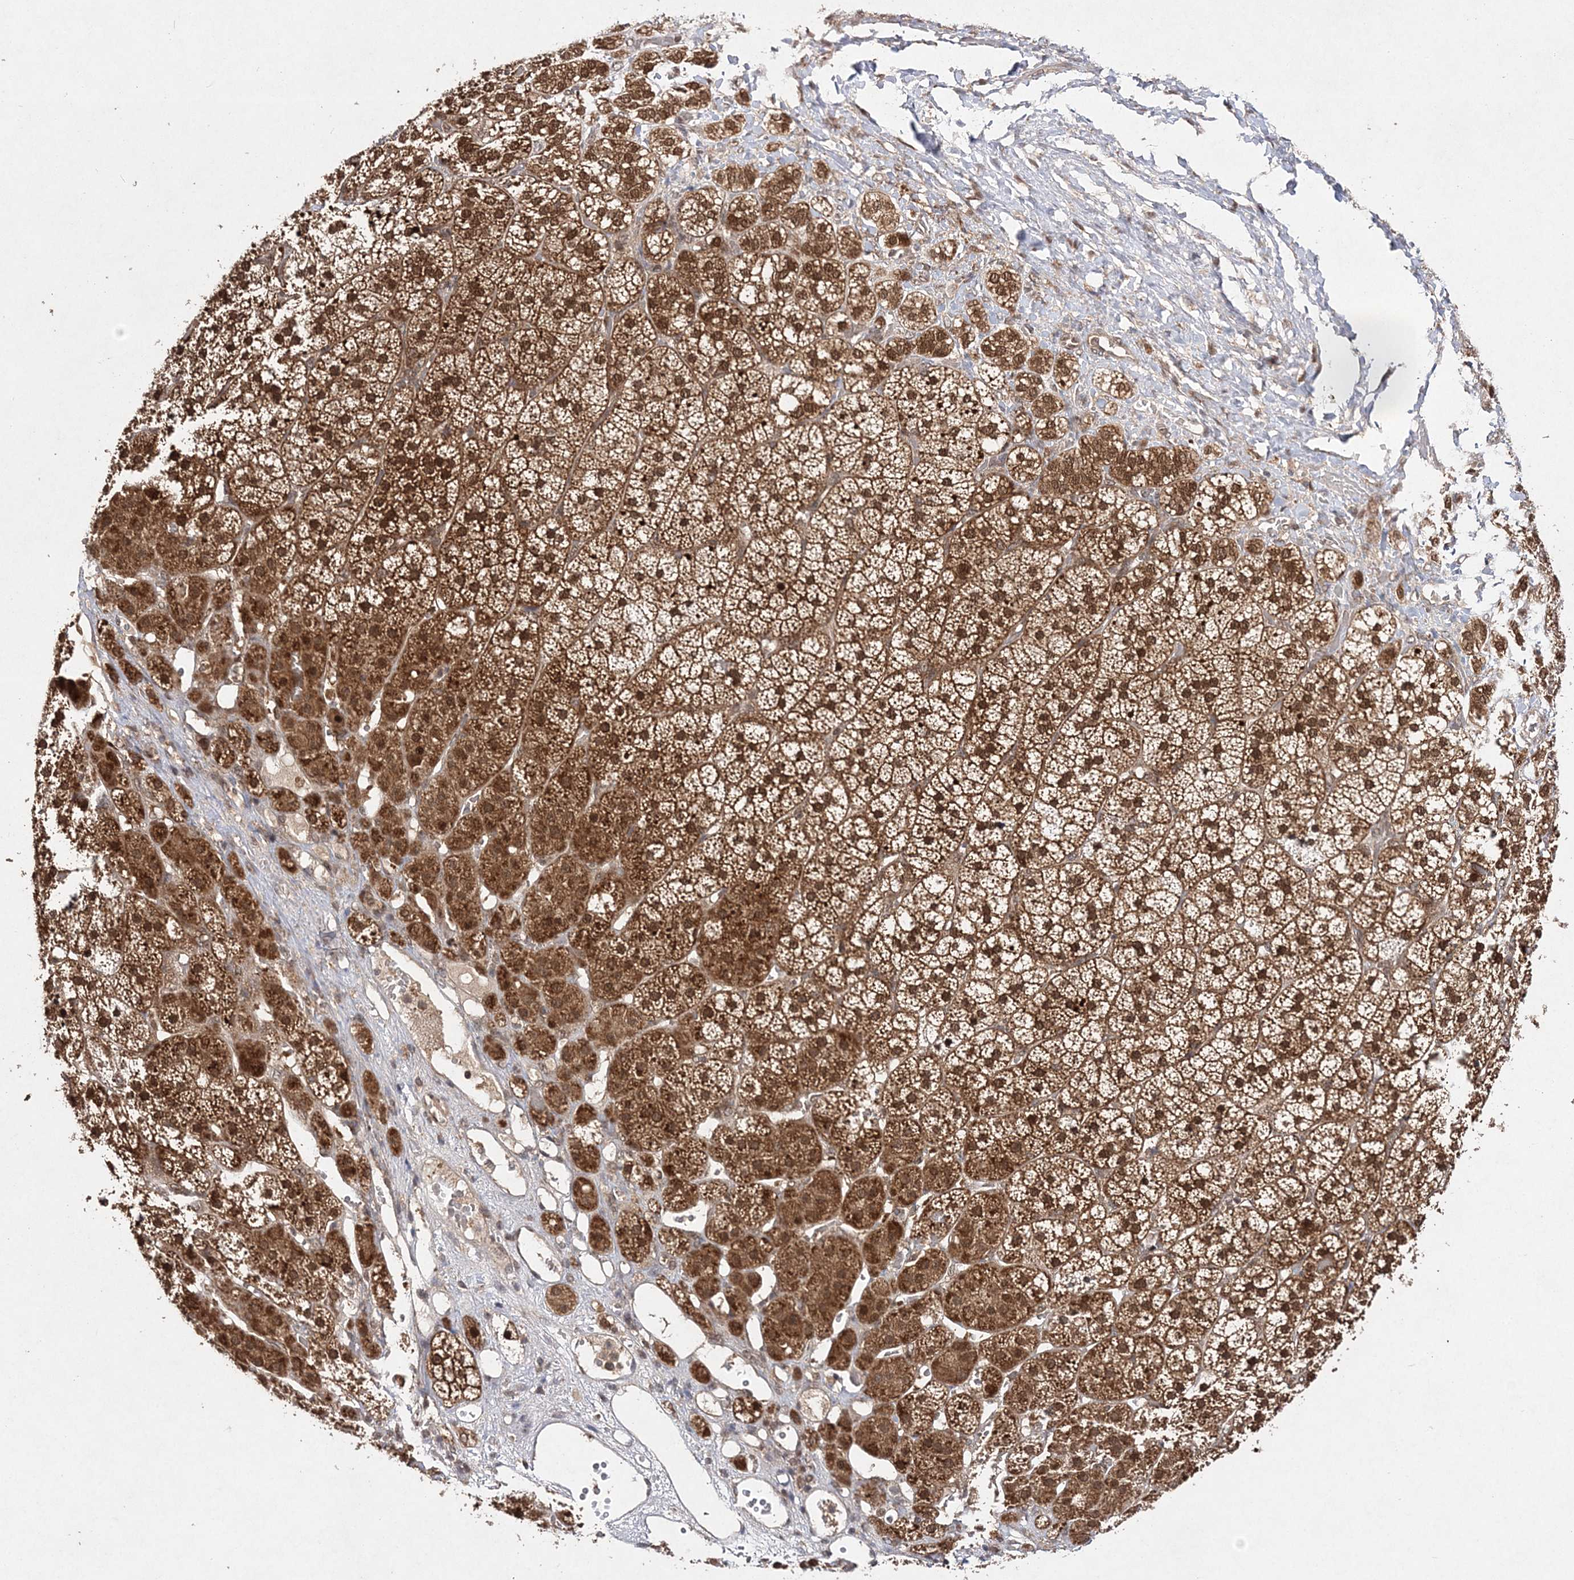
{"staining": {"intensity": "strong", "quantity": ">75%", "location": "cytoplasmic/membranous,nuclear"}, "tissue": "adrenal gland", "cell_type": "Glandular cells", "image_type": "normal", "snomed": [{"axis": "morphology", "description": "Normal tissue, NOS"}, {"axis": "topography", "description": "Adrenal gland"}], "caption": "Protein expression analysis of normal human adrenal gland reveals strong cytoplasmic/membranous,nuclear staining in about >75% of glandular cells. The staining was performed using DAB to visualize the protein expression in brown, while the nuclei were stained in blue with hematoxylin (Magnification: 20x).", "gene": "NIF3L1", "patient": {"sex": "female", "age": 44}}